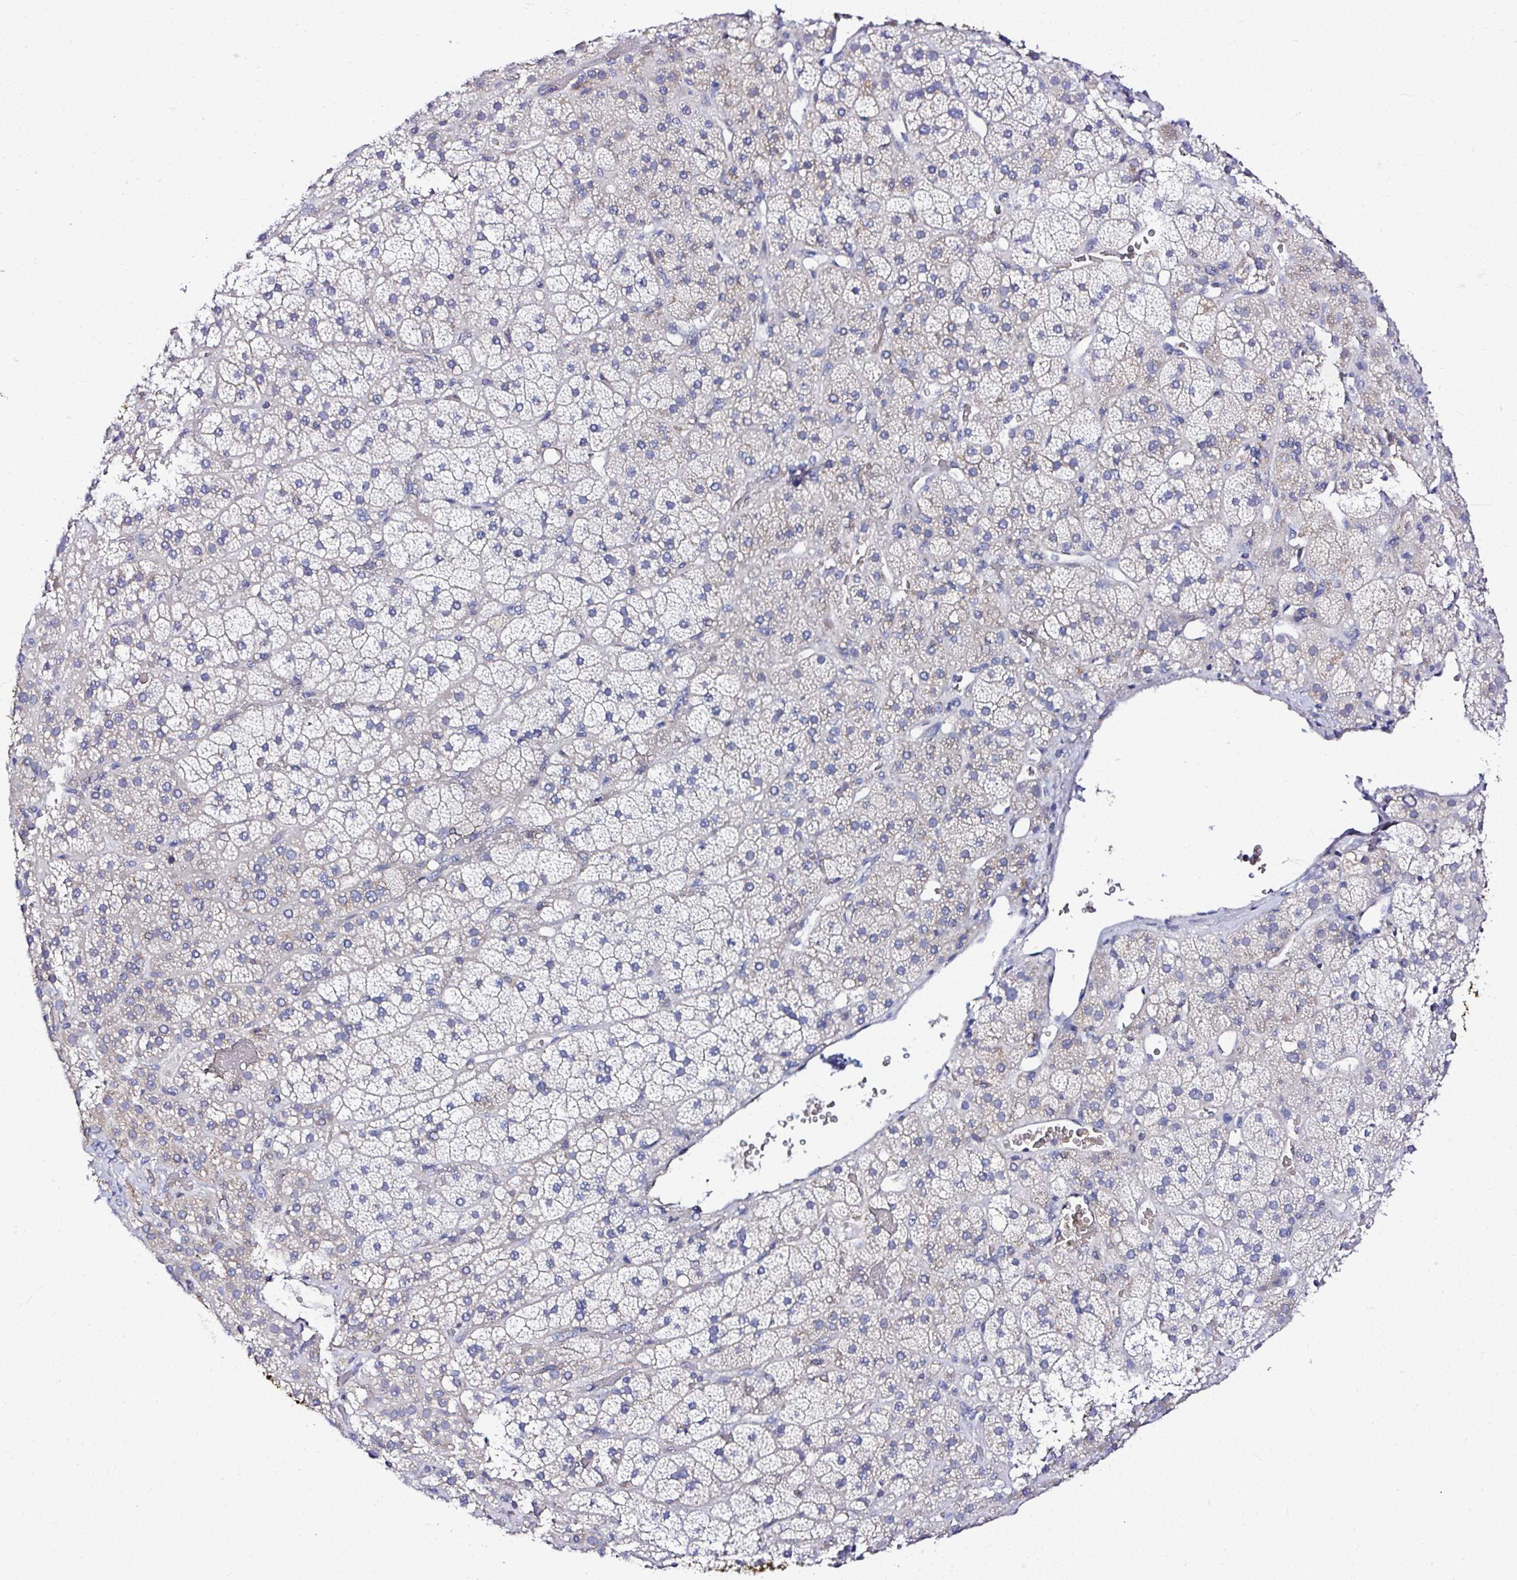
{"staining": {"intensity": "negative", "quantity": "none", "location": "none"}, "tissue": "adrenal gland", "cell_type": "Glandular cells", "image_type": "normal", "snomed": [{"axis": "morphology", "description": "Normal tissue, NOS"}, {"axis": "topography", "description": "Adrenal gland"}], "caption": "Immunohistochemical staining of benign human adrenal gland exhibits no significant staining in glandular cells.", "gene": "DEPDC5", "patient": {"sex": "male", "age": 57}}